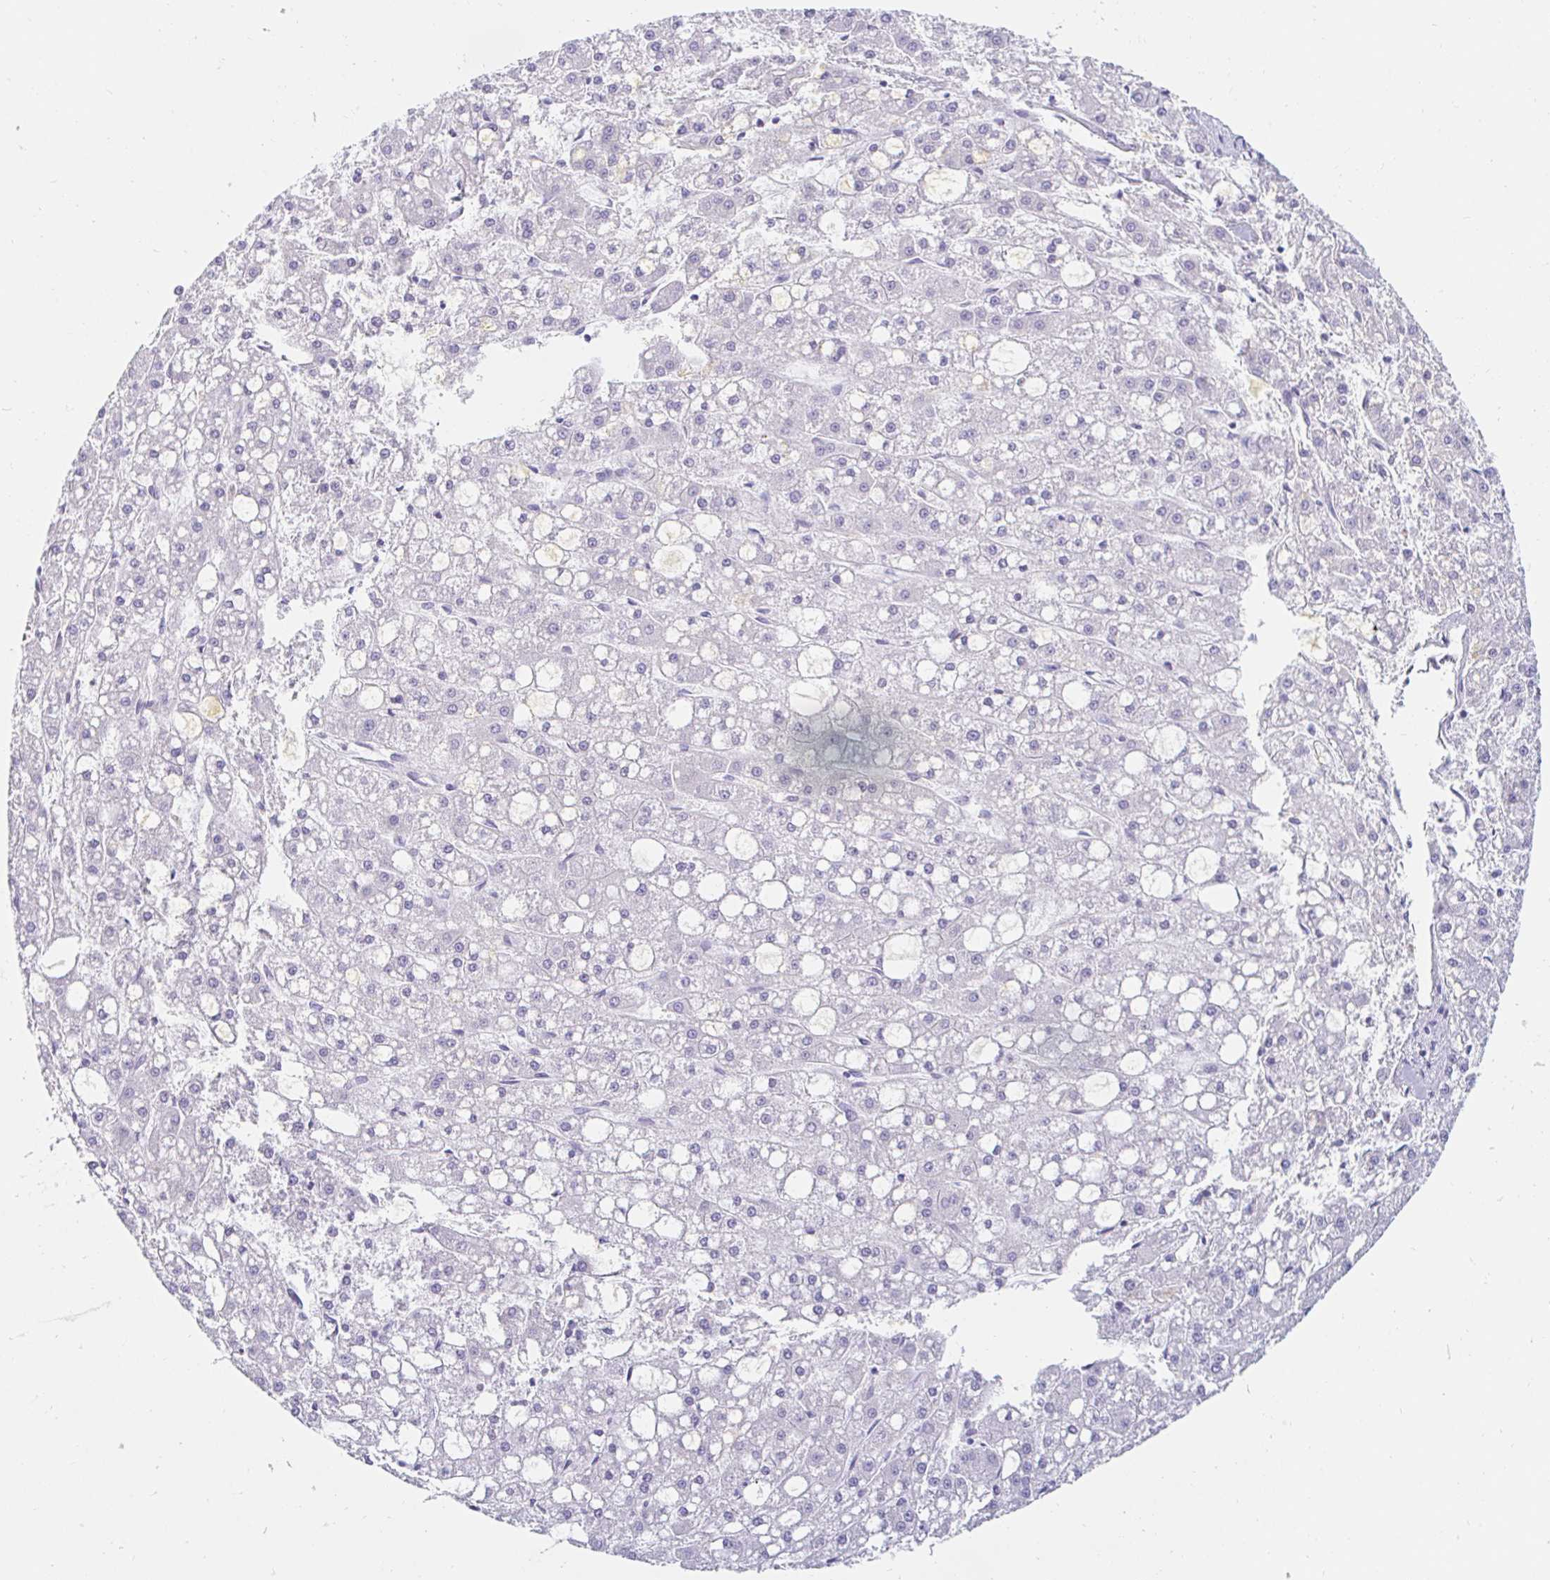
{"staining": {"intensity": "negative", "quantity": "none", "location": "none"}, "tissue": "liver cancer", "cell_type": "Tumor cells", "image_type": "cancer", "snomed": [{"axis": "morphology", "description": "Carcinoma, Hepatocellular, NOS"}, {"axis": "topography", "description": "Liver"}], "caption": "There is no significant staining in tumor cells of hepatocellular carcinoma (liver). (DAB IHC, high magnification).", "gene": "TEX44", "patient": {"sex": "male", "age": 67}}